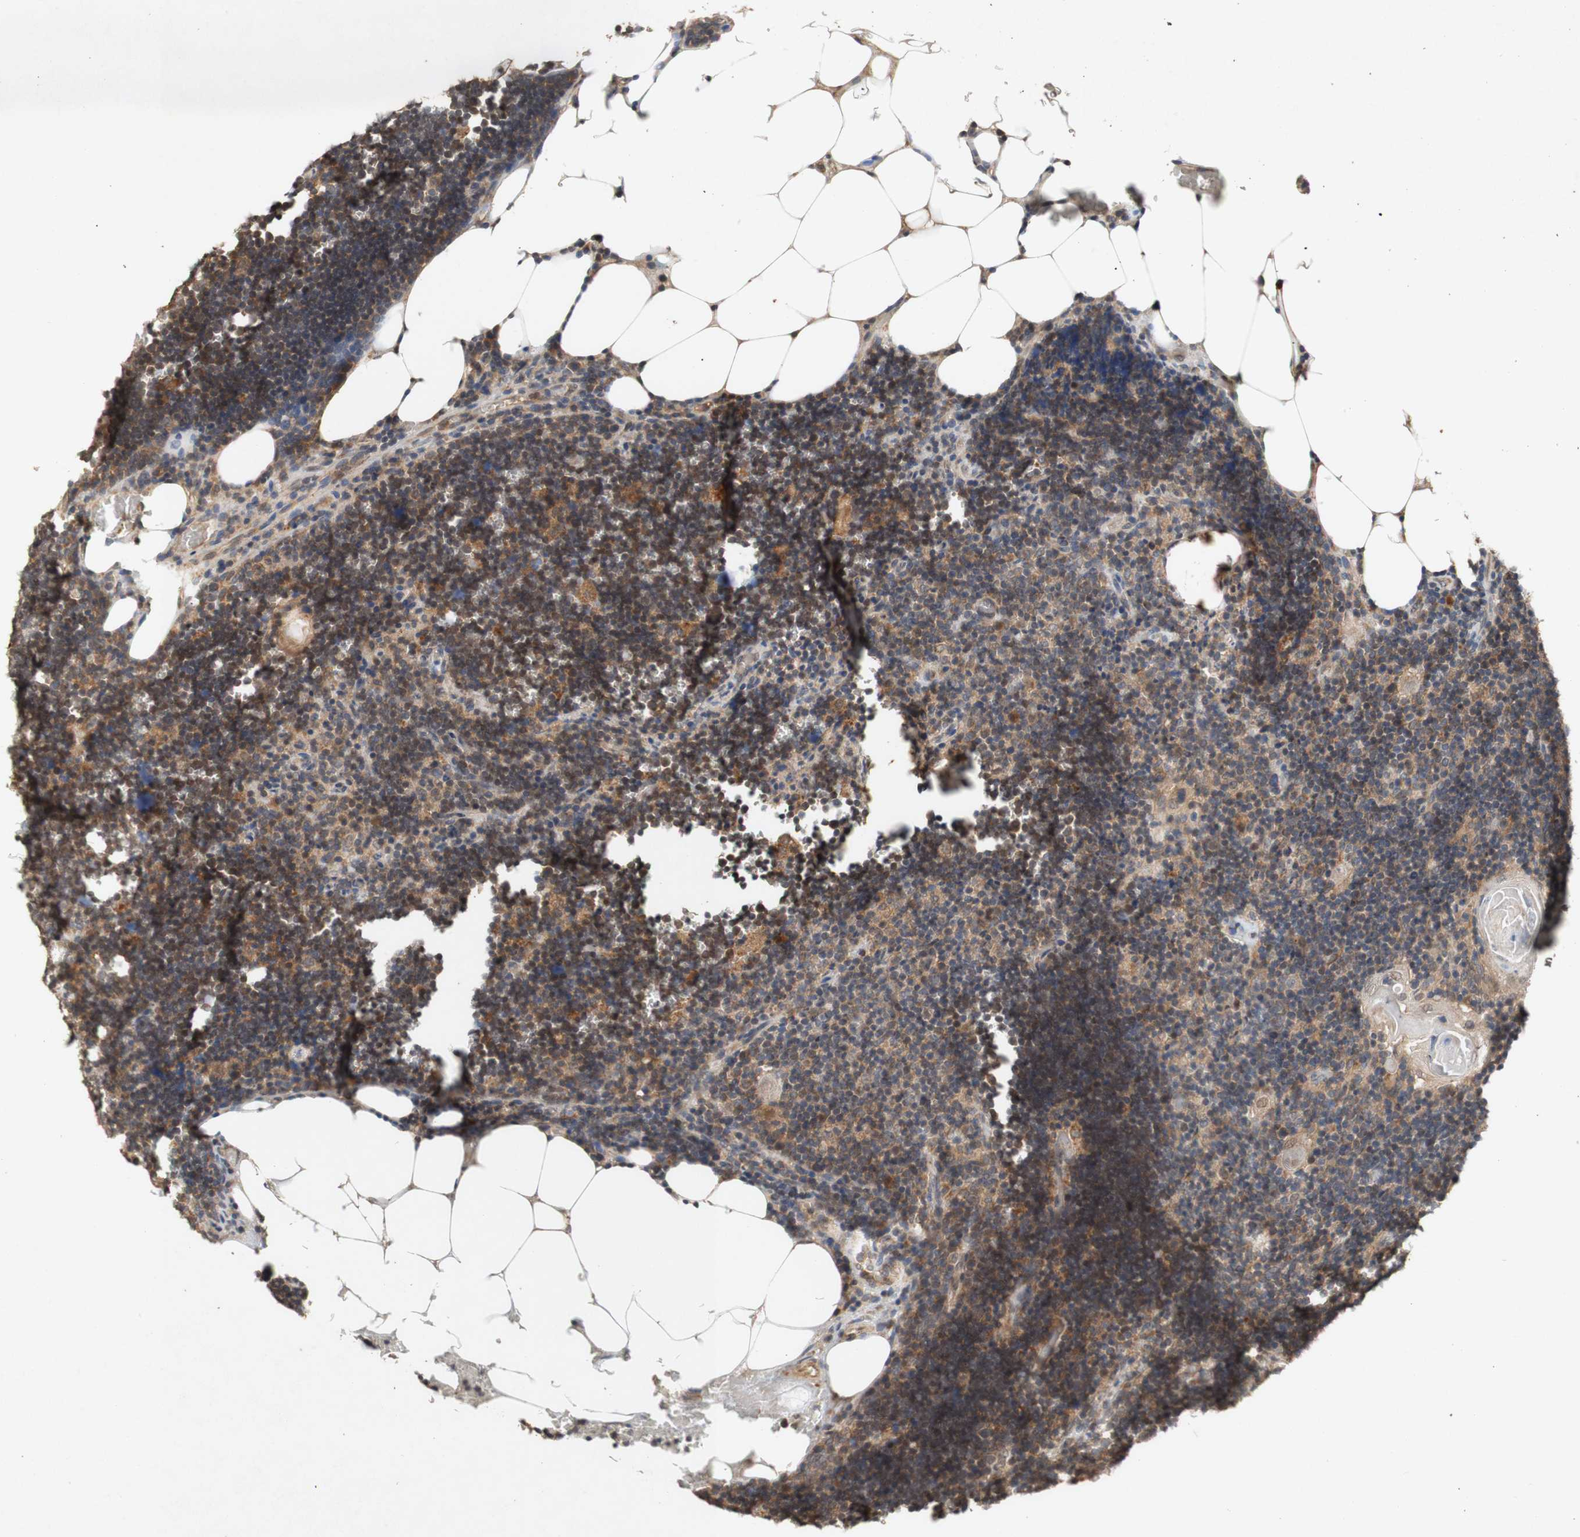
{"staining": {"intensity": "weak", "quantity": ">75%", "location": "cytoplasmic/membranous"}, "tissue": "lymph node", "cell_type": "Germinal center cells", "image_type": "normal", "snomed": [{"axis": "morphology", "description": "Normal tissue, NOS"}, {"axis": "topography", "description": "Lymph node"}], "caption": "A photomicrograph of human lymph node stained for a protein reveals weak cytoplasmic/membranous brown staining in germinal center cells. (brown staining indicates protein expression, while blue staining denotes nuclei).", "gene": "PIN1", "patient": {"sex": "male", "age": 33}}